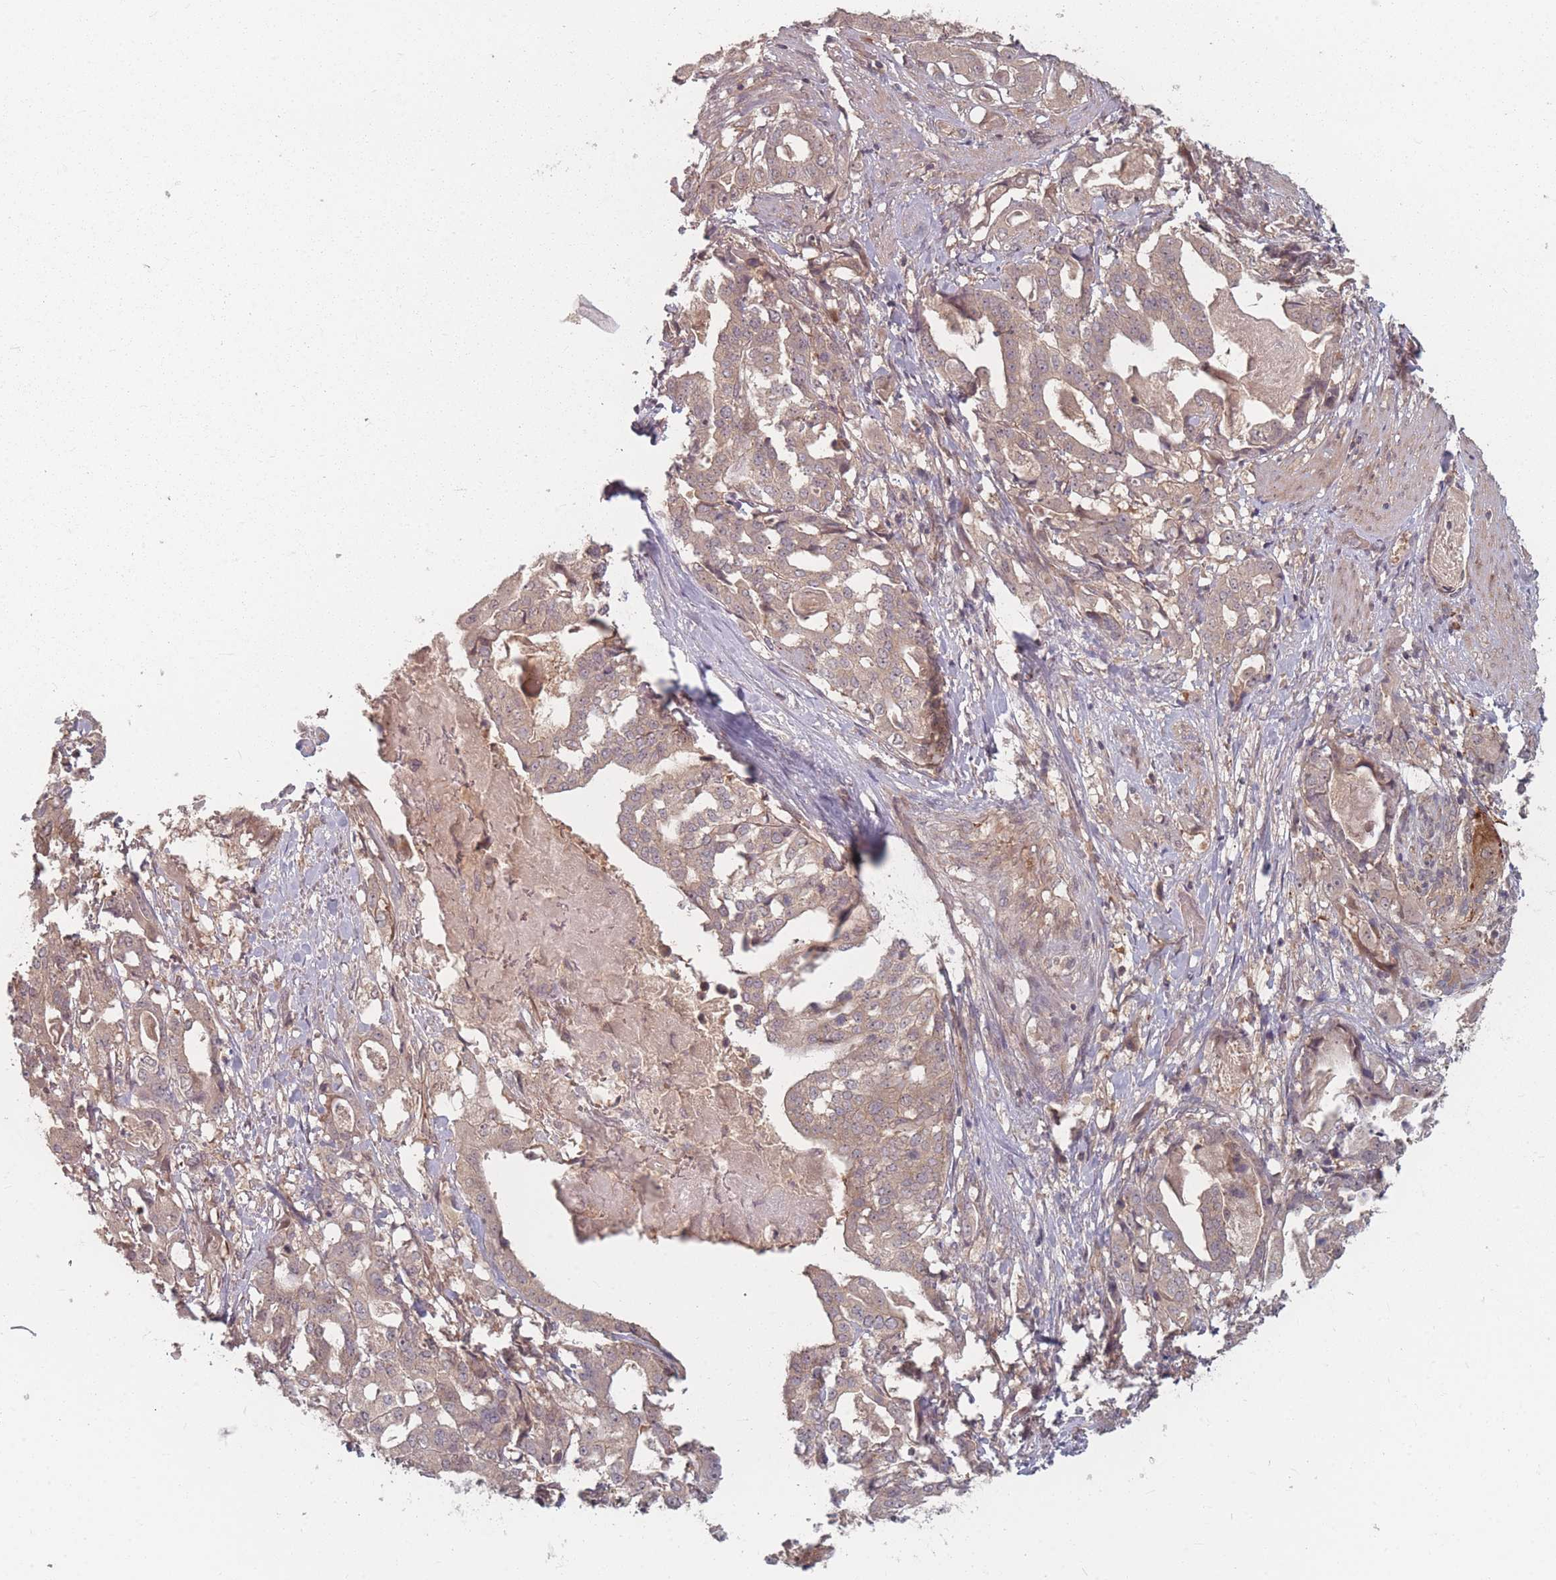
{"staining": {"intensity": "weak", "quantity": ">75%", "location": "cytoplasmic/membranous"}, "tissue": "stomach cancer", "cell_type": "Tumor cells", "image_type": "cancer", "snomed": [{"axis": "morphology", "description": "Adenocarcinoma, NOS"}, {"axis": "topography", "description": "Stomach"}], "caption": "There is low levels of weak cytoplasmic/membranous expression in tumor cells of stomach adenocarcinoma, as demonstrated by immunohistochemical staining (brown color).", "gene": "HAGH", "patient": {"sex": "male", "age": 48}}